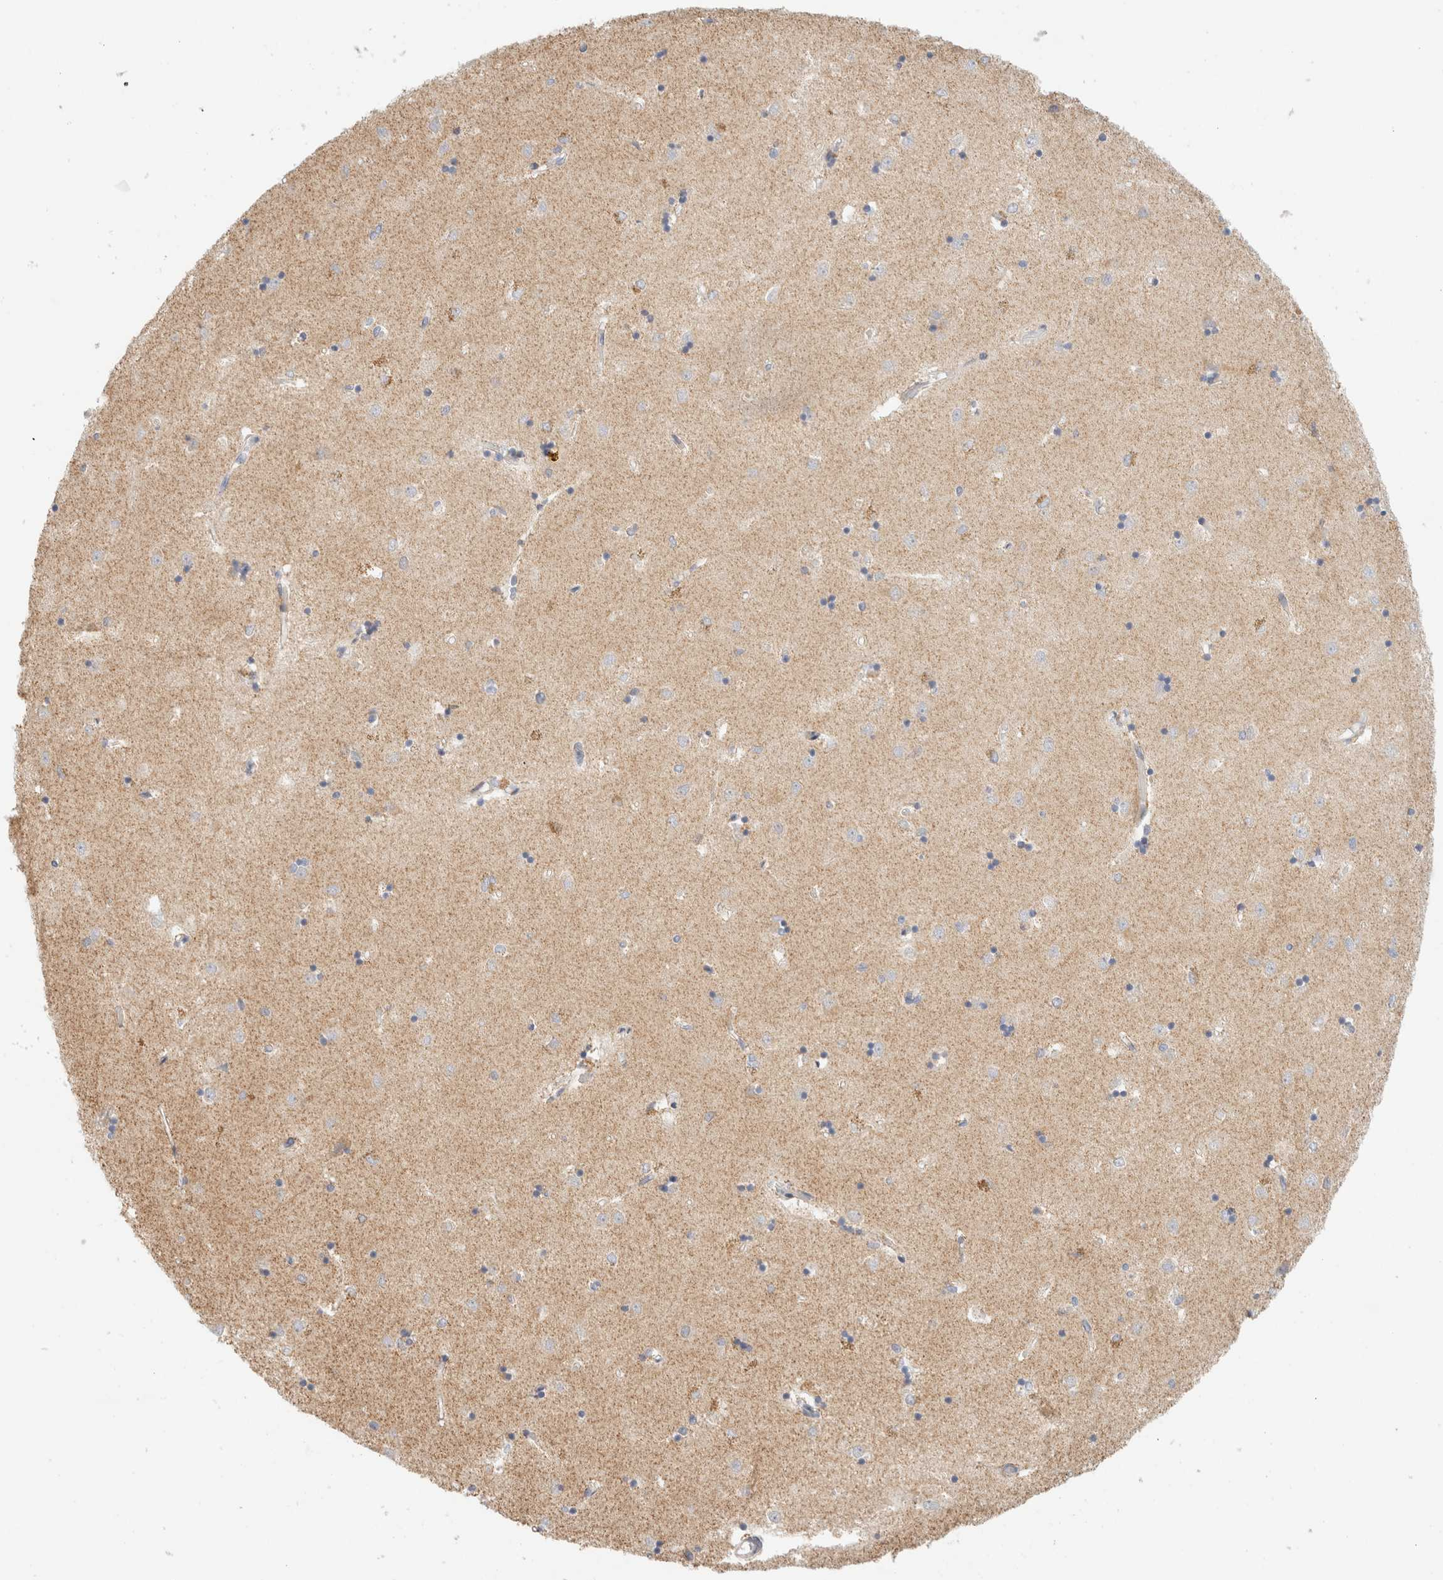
{"staining": {"intensity": "moderate", "quantity": "<25%", "location": "cytoplasmic/membranous"}, "tissue": "caudate", "cell_type": "Glial cells", "image_type": "normal", "snomed": [{"axis": "morphology", "description": "Normal tissue, NOS"}, {"axis": "topography", "description": "Lateral ventricle wall"}], "caption": "IHC photomicrograph of benign human caudate stained for a protein (brown), which reveals low levels of moderate cytoplasmic/membranous positivity in about <25% of glial cells.", "gene": "HDHD3", "patient": {"sex": "male", "age": 45}}